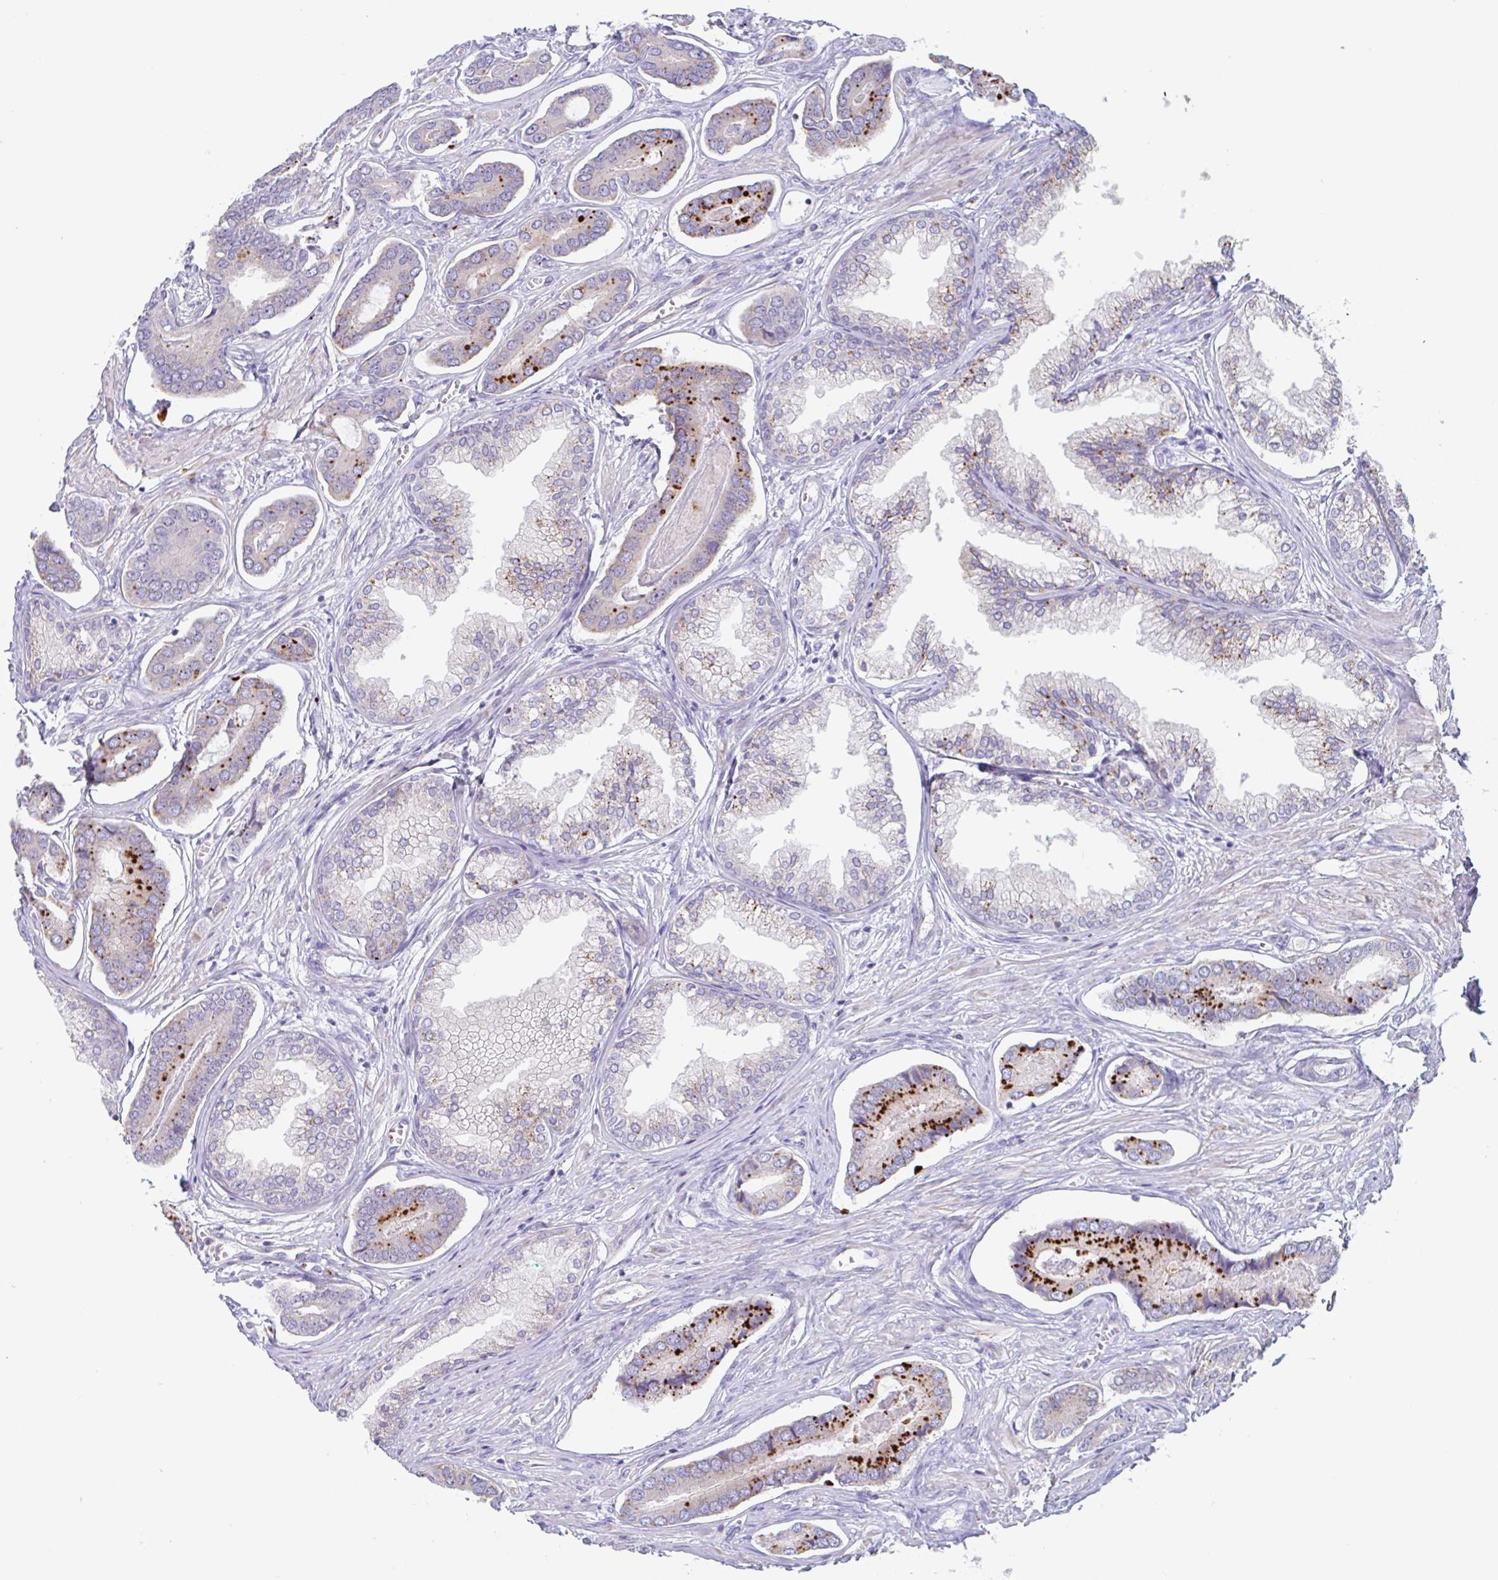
{"staining": {"intensity": "strong", "quantity": "25%-75%", "location": "cytoplasmic/membranous"}, "tissue": "prostate cancer", "cell_type": "Tumor cells", "image_type": "cancer", "snomed": [{"axis": "morphology", "description": "Adenocarcinoma, NOS"}, {"axis": "topography", "description": "Prostate and seminal vesicle, NOS"}], "caption": "Prostate cancer (adenocarcinoma) stained for a protein (brown) exhibits strong cytoplasmic/membranous positive positivity in about 25%-75% of tumor cells.", "gene": "LENG9", "patient": {"sex": "male", "age": 76}}